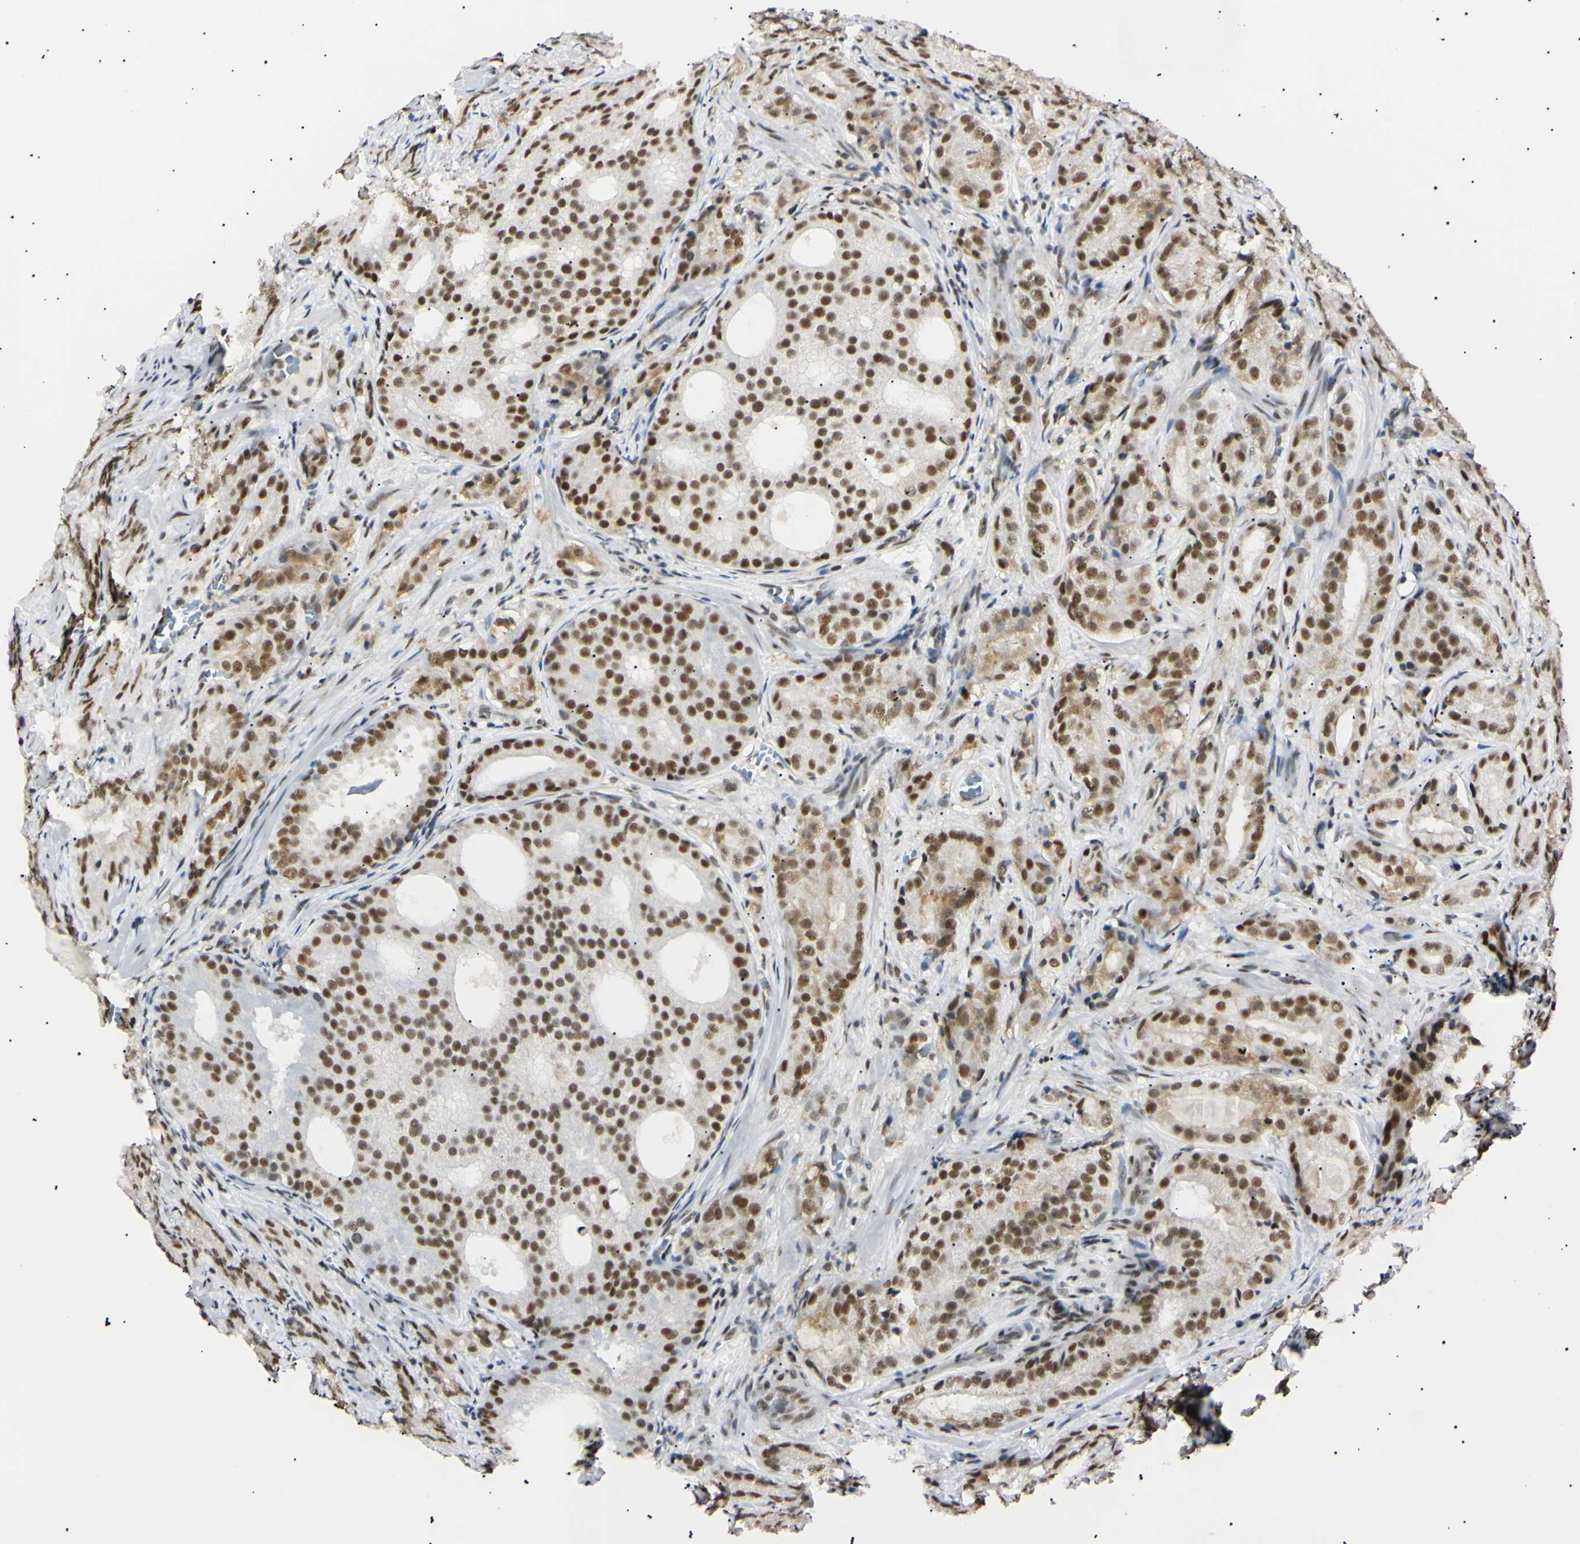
{"staining": {"intensity": "strong", "quantity": ">75%", "location": "nuclear"}, "tissue": "prostate cancer", "cell_type": "Tumor cells", "image_type": "cancer", "snomed": [{"axis": "morphology", "description": "Adenocarcinoma, High grade"}, {"axis": "topography", "description": "Prostate"}], "caption": "Protein analysis of prostate cancer (adenocarcinoma (high-grade)) tissue shows strong nuclear expression in approximately >75% of tumor cells.", "gene": "ZNF134", "patient": {"sex": "male", "age": 64}}